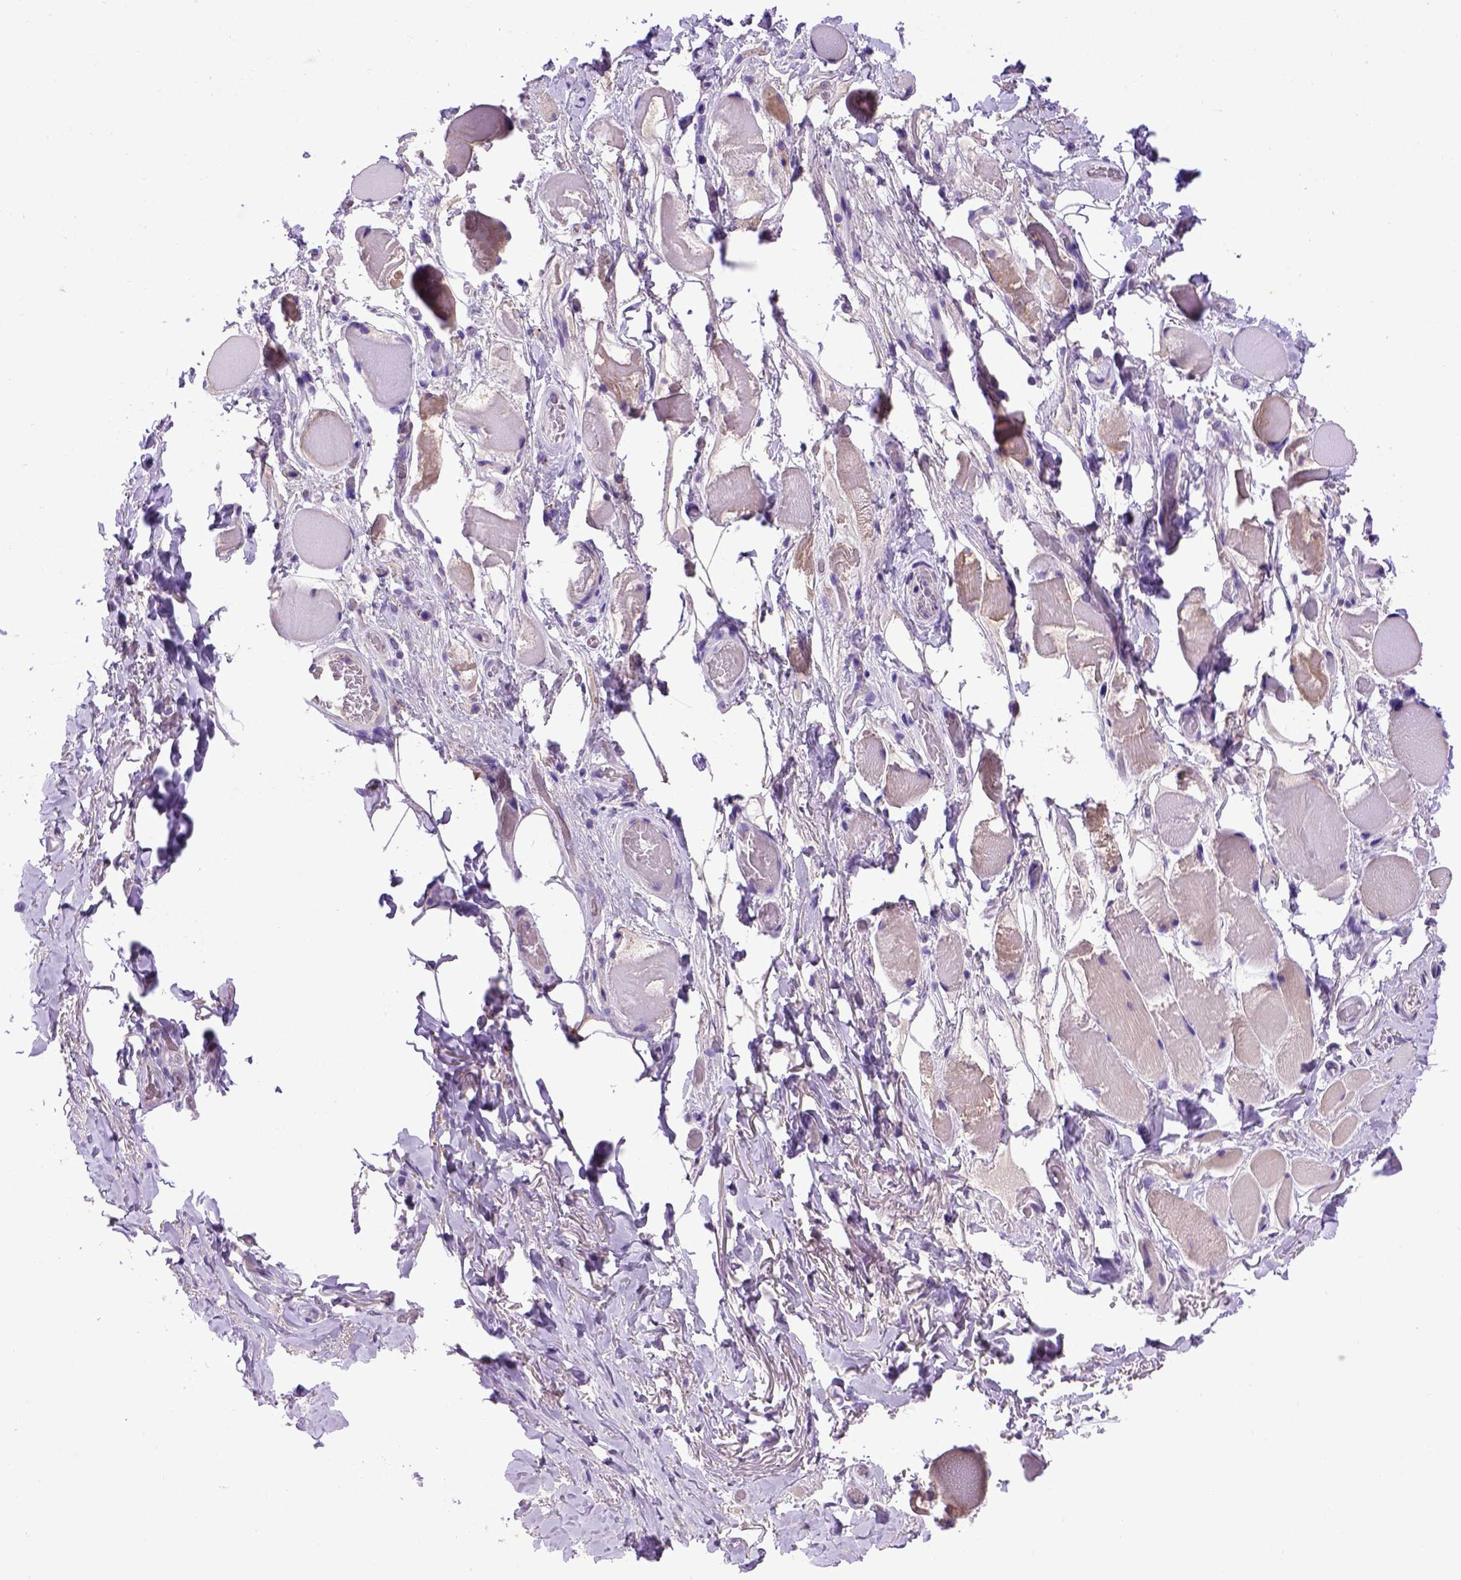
{"staining": {"intensity": "weak", "quantity": "25%-75%", "location": "cytoplasmic/membranous"}, "tissue": "skeletal muscle", "cell_type": "Myocytes", "image_type": "normal", "snomed": [{"axis": "morphology", "description": "Normal tissue, NOS"}, {"axis": "topography", "description": "Skeletal muscle"}, {"axis": "topography", "description": "Anal"}, {"axis": "topography", "description": "Peripheral nerve tissue"}], "caption": "IHC staining of normal skeletal muscle, which exhibits low levels of weak cytoplasmic/membranous positivity in approximately 25%-75% of myocytes indicating weak cytoplasmic/membranous protein staining. The staining was performed using DAB (brown) for protein detection and nuclei were counterstained in hematoxylin (blue).", "gene": "ADAM12", "patient": {"sex": "male", "age": 53}}